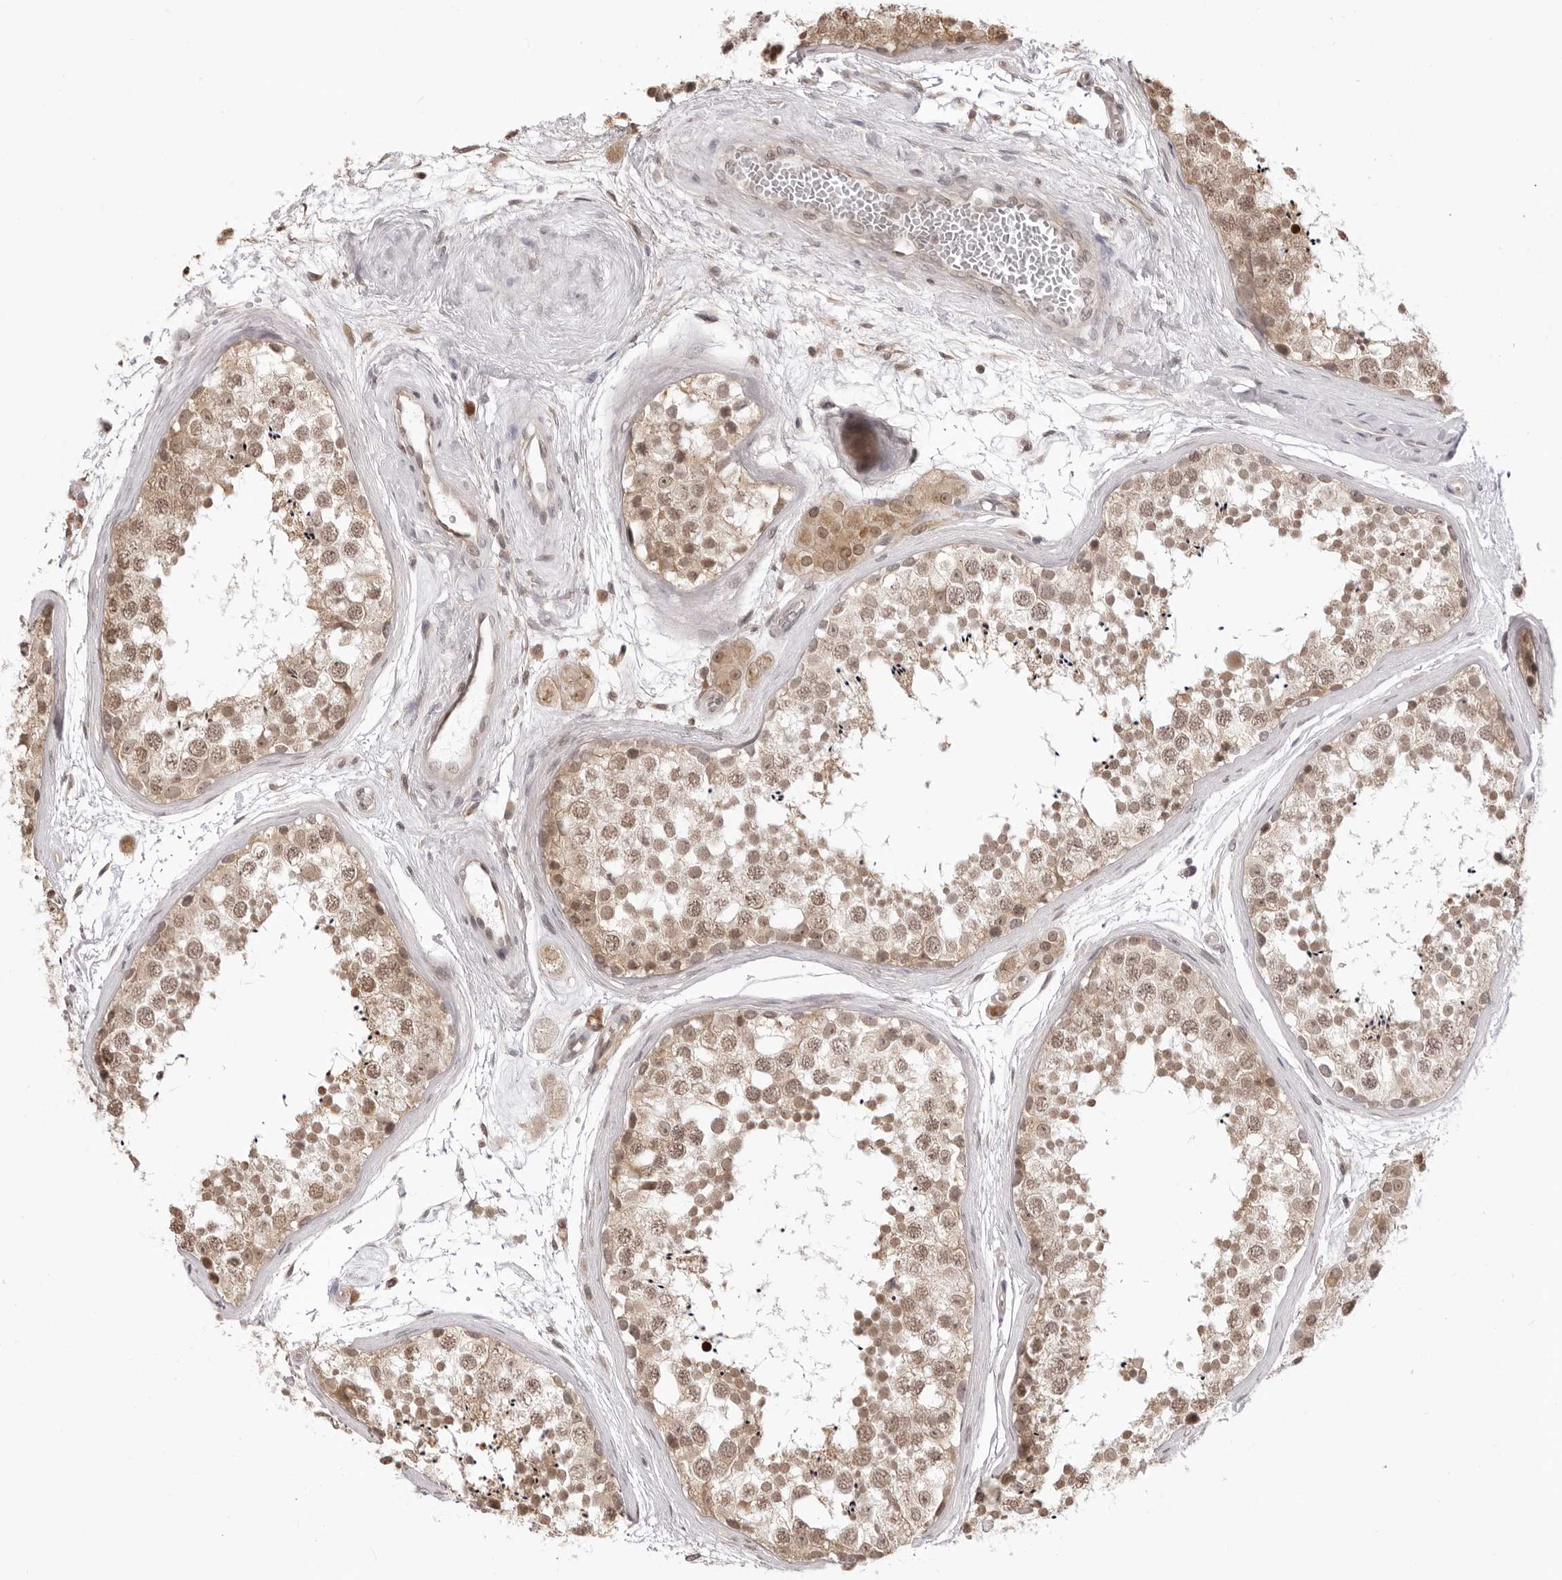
{"staining": {"intensity": "moderate", "quantity": "25%-75%", "location": "cytoplasmic/membranous,nuclear"}, "tissue": "testis", "cell_type": "Cells in seminiferous ducts", "image_type": "normal", "snomed": [{"axis": "morphology", "description": "Normal tissue, NOS"}, {"axis": "topography", "description": "Testis"}], "caption": "Moderate cytoplasmic/membranous,nuclear positivity for a protein is present in about 25%-75% of cells in seminiferous ducts of benign testis using immunohistochemistry.", "gene": "ZC3H11A", "patient": {"sex": "male", "age": 56}}